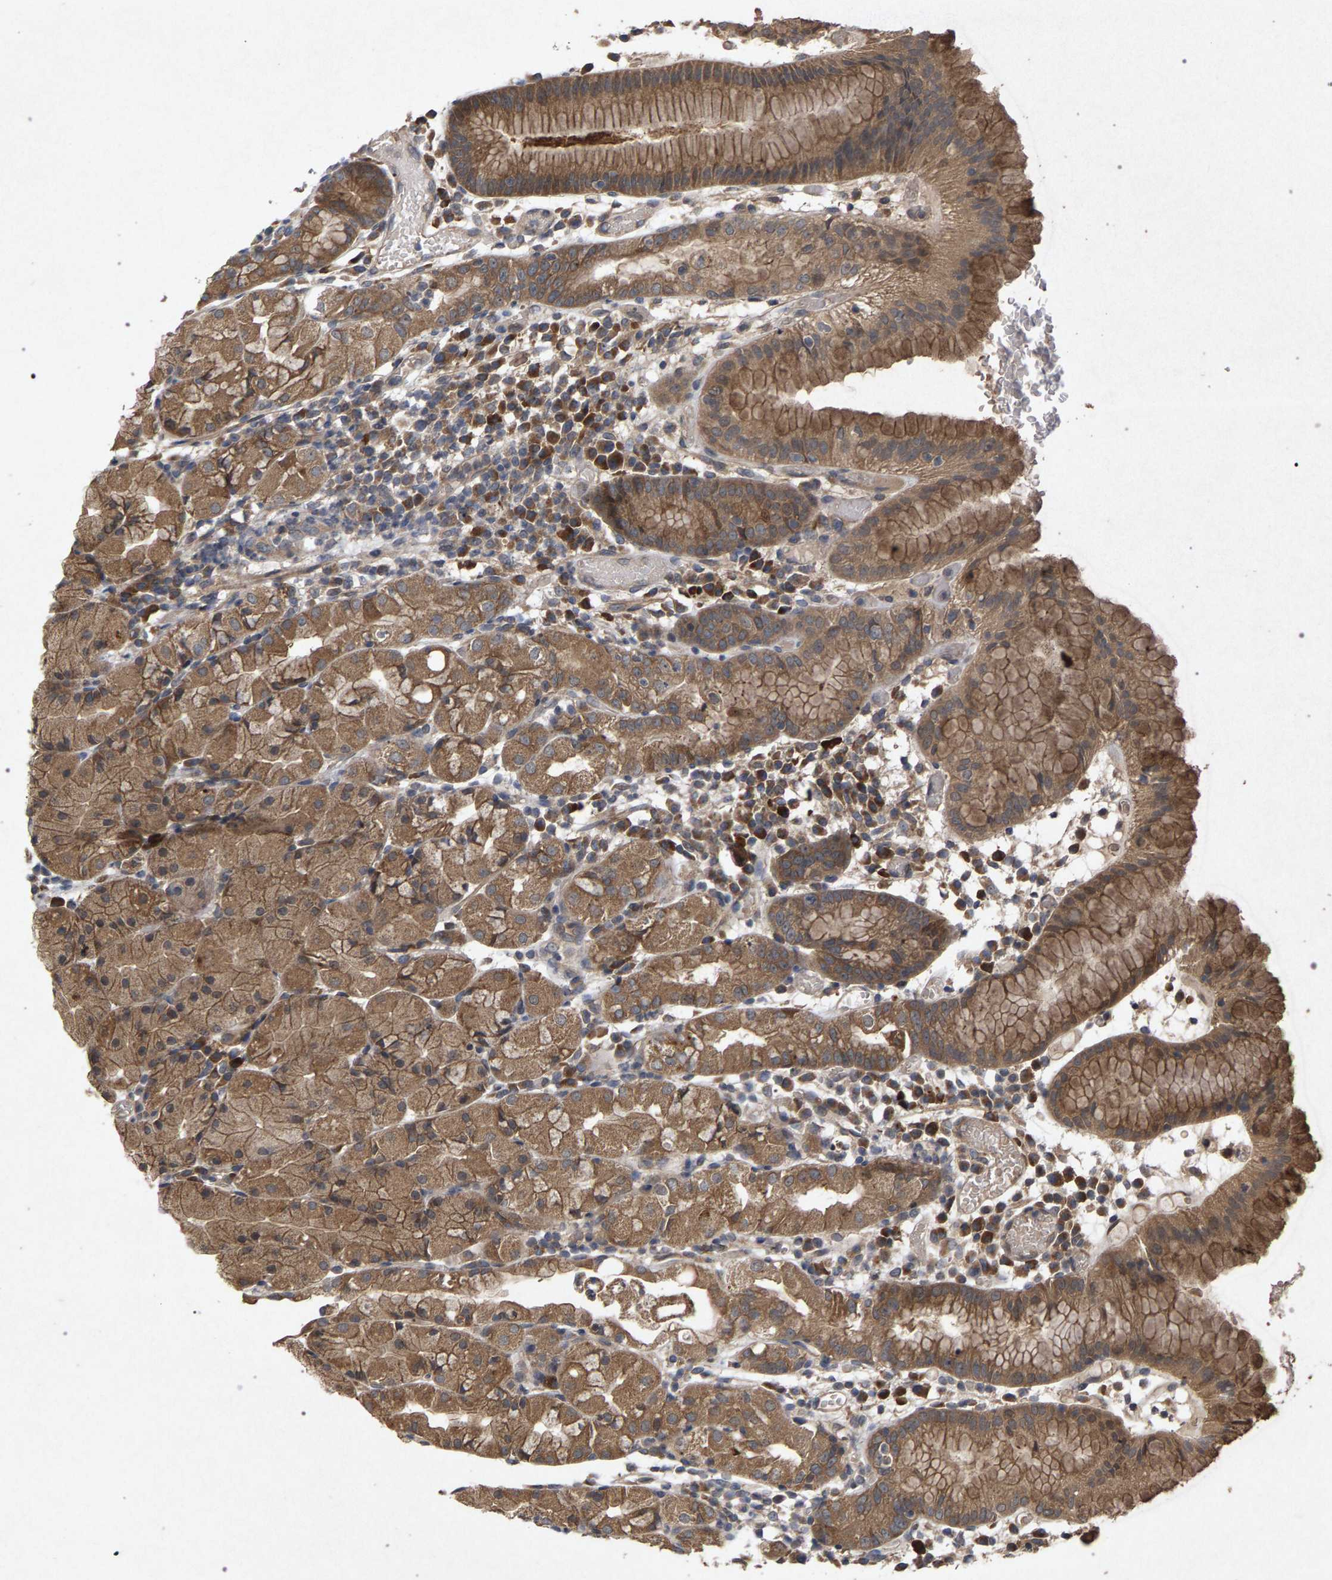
{"staining": {"intensity": "moderate", "quantity": ">75%", "location": "cytoplasmic/membranous"}, "tissue": "stomach", "cell_type": "Glandular cells", "image_type": "normal", "snomed": [{"axis": "morphology", "description": "Normal tissue, NOS"}, {"axis": "topography", "description": "Stomach"}, {"axis": "topography", "description": "Stomach, lower"}], "caption": "Immunohistochemical staining of normal human stomach displays >75% levels of moderate cytoplasmic/membranous protein staining in approximately >75% of glandular cells.", "gene": "SLC4A4", "patient": {"sex": "female", "age": 75}}